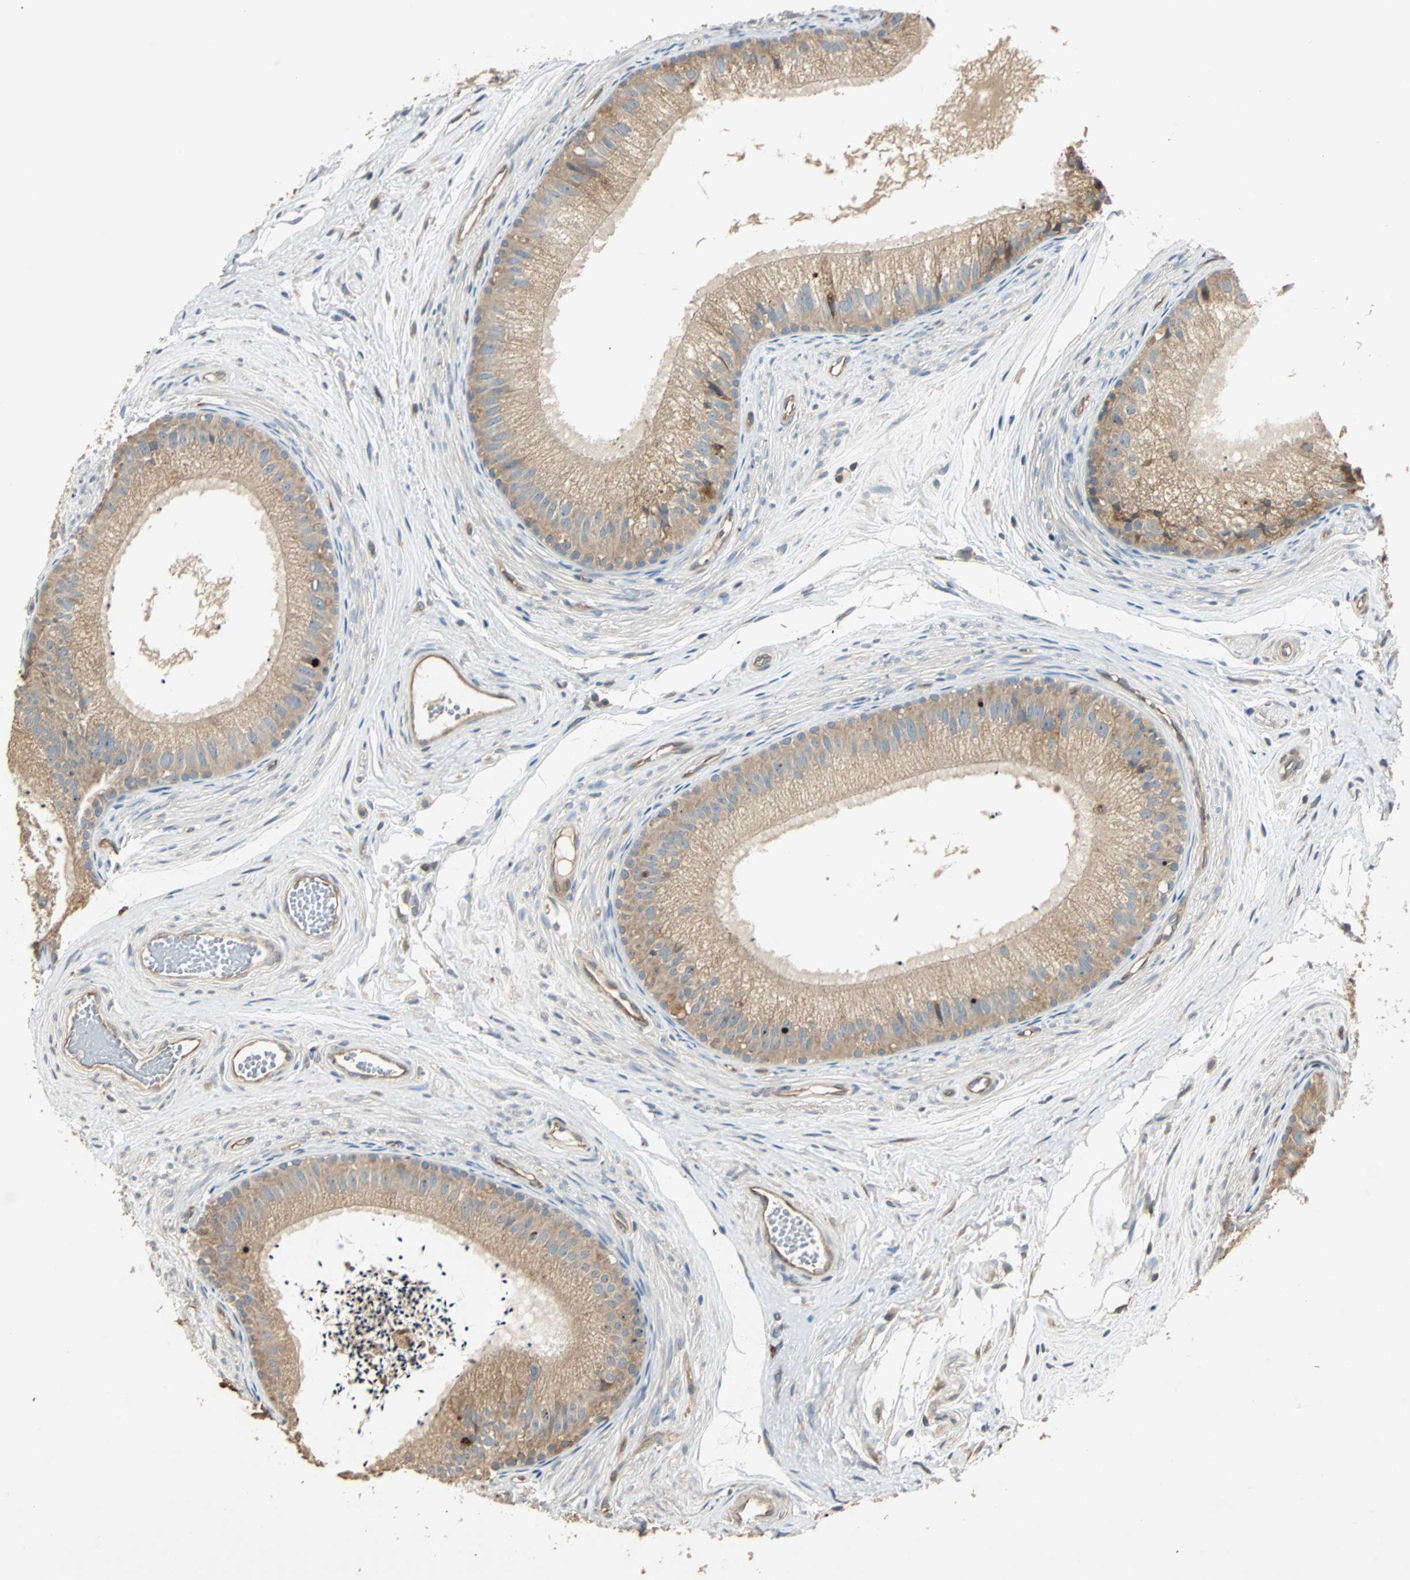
{"staining": {"intensity": "moderate", "quantity": ">75%", "location": "cytoplasmic/membranous"}, "tissue": "epididymis", "cell_type": "Glandular cells", "image_type": "normal", "snomed": [{"axis": "morphology", "description": "Normal tissue, NOS"}, {"axis": "topography", "description": "Epididymis"}], "caption": "Immunohistochemistry of normal human epididymis shows medium levels of moderate cytoplasmic/membranous staining in about >75% of glandular cells.", "gene": "GALK1", "patient": {"sex": "male", "age": 56}}